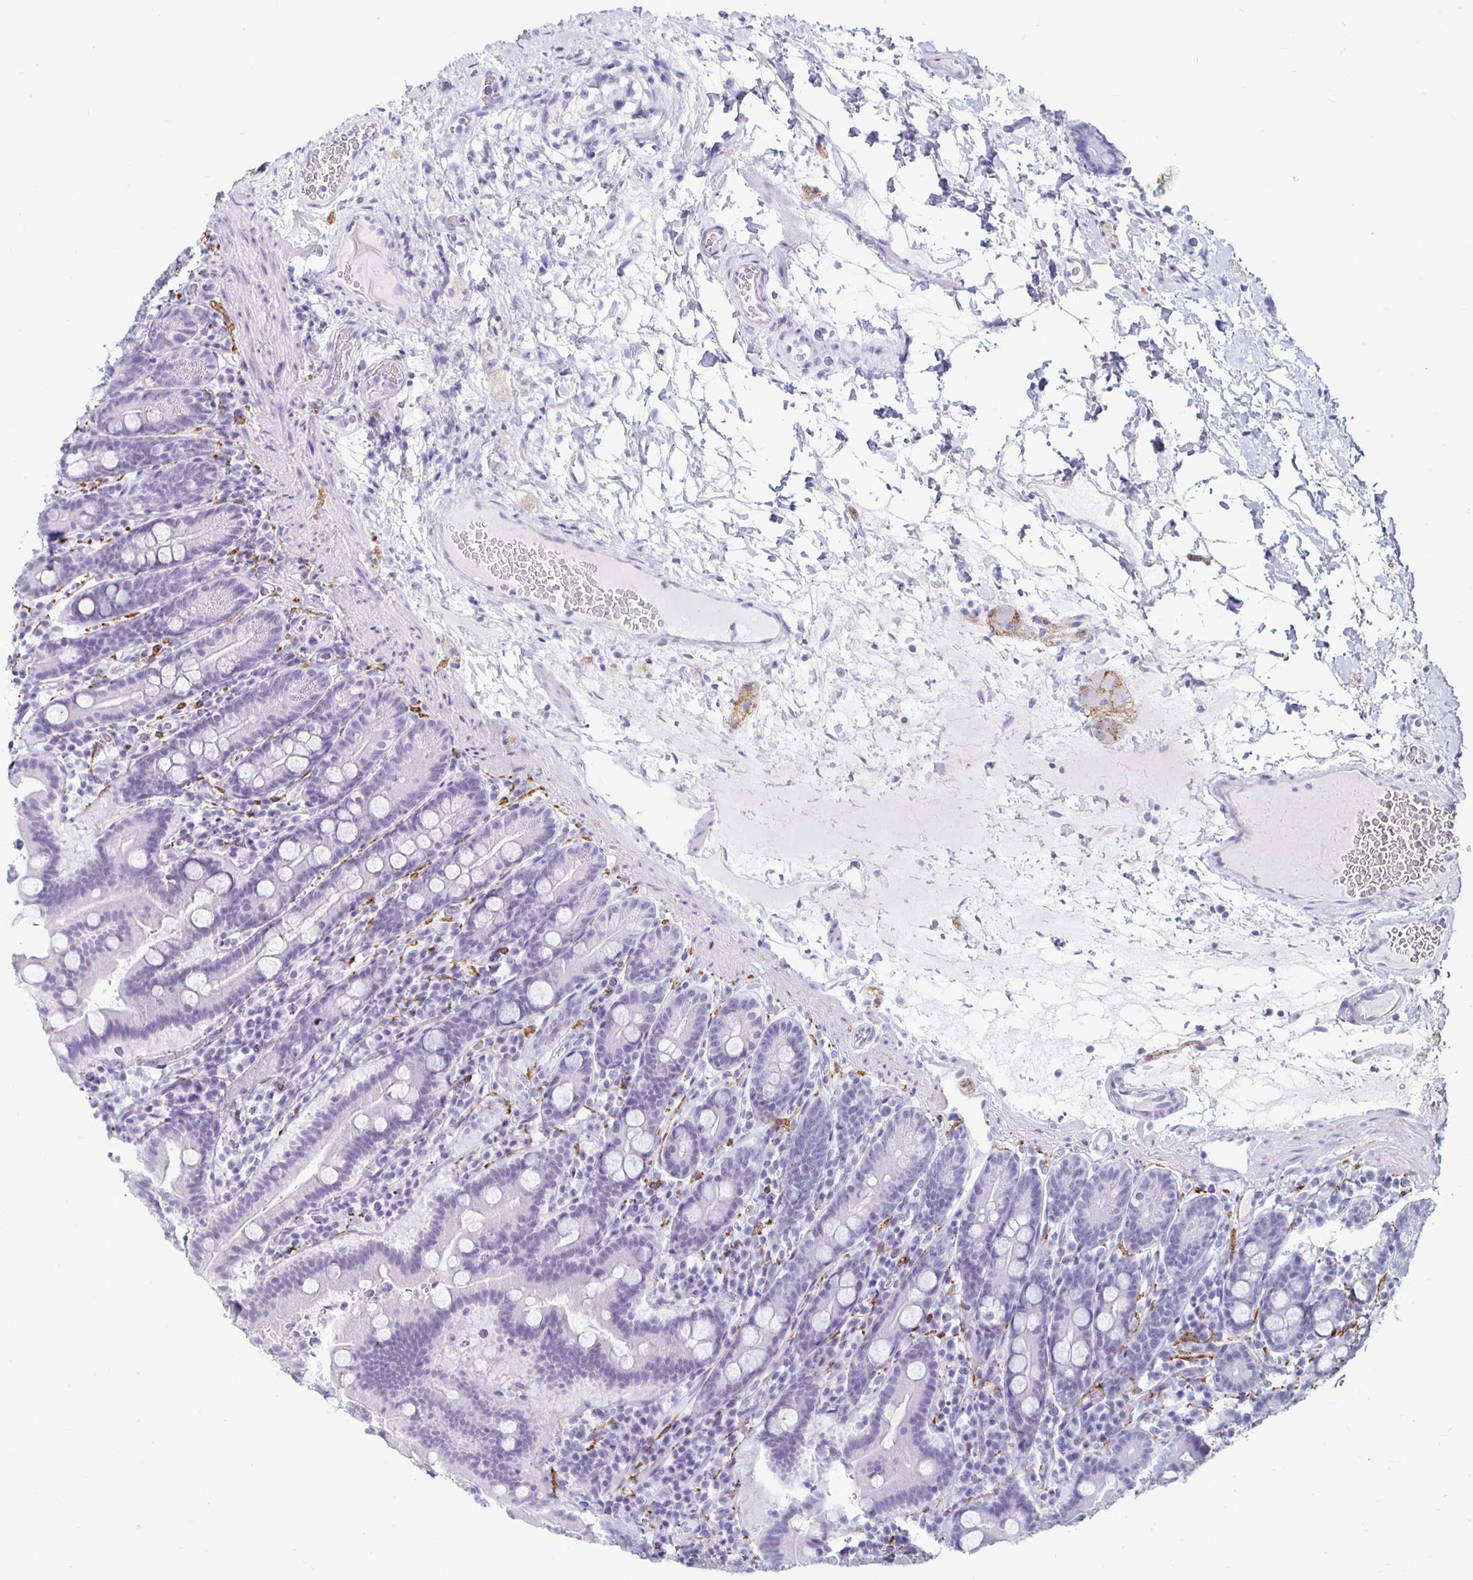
{"staining": {"intensity": "negative", "quantity": "none", "location": "none"}, "tissue": "small intestine", "cell_type": "Glandular cells", "image_type": "normal", "snomed": [{"axis": "morphology", "description": "Normal tissue, NOS"}, {"axis": "topography", "description": "Small intestine"}], "caption": "Glandular cells show no significant staining in normal small intestine. (Brightfield microscopy of DAB immunohistochemistry (IHC) at high magnification).", "gene": "KCNQ2", "patient": {"sex": "male", "age": 26}}